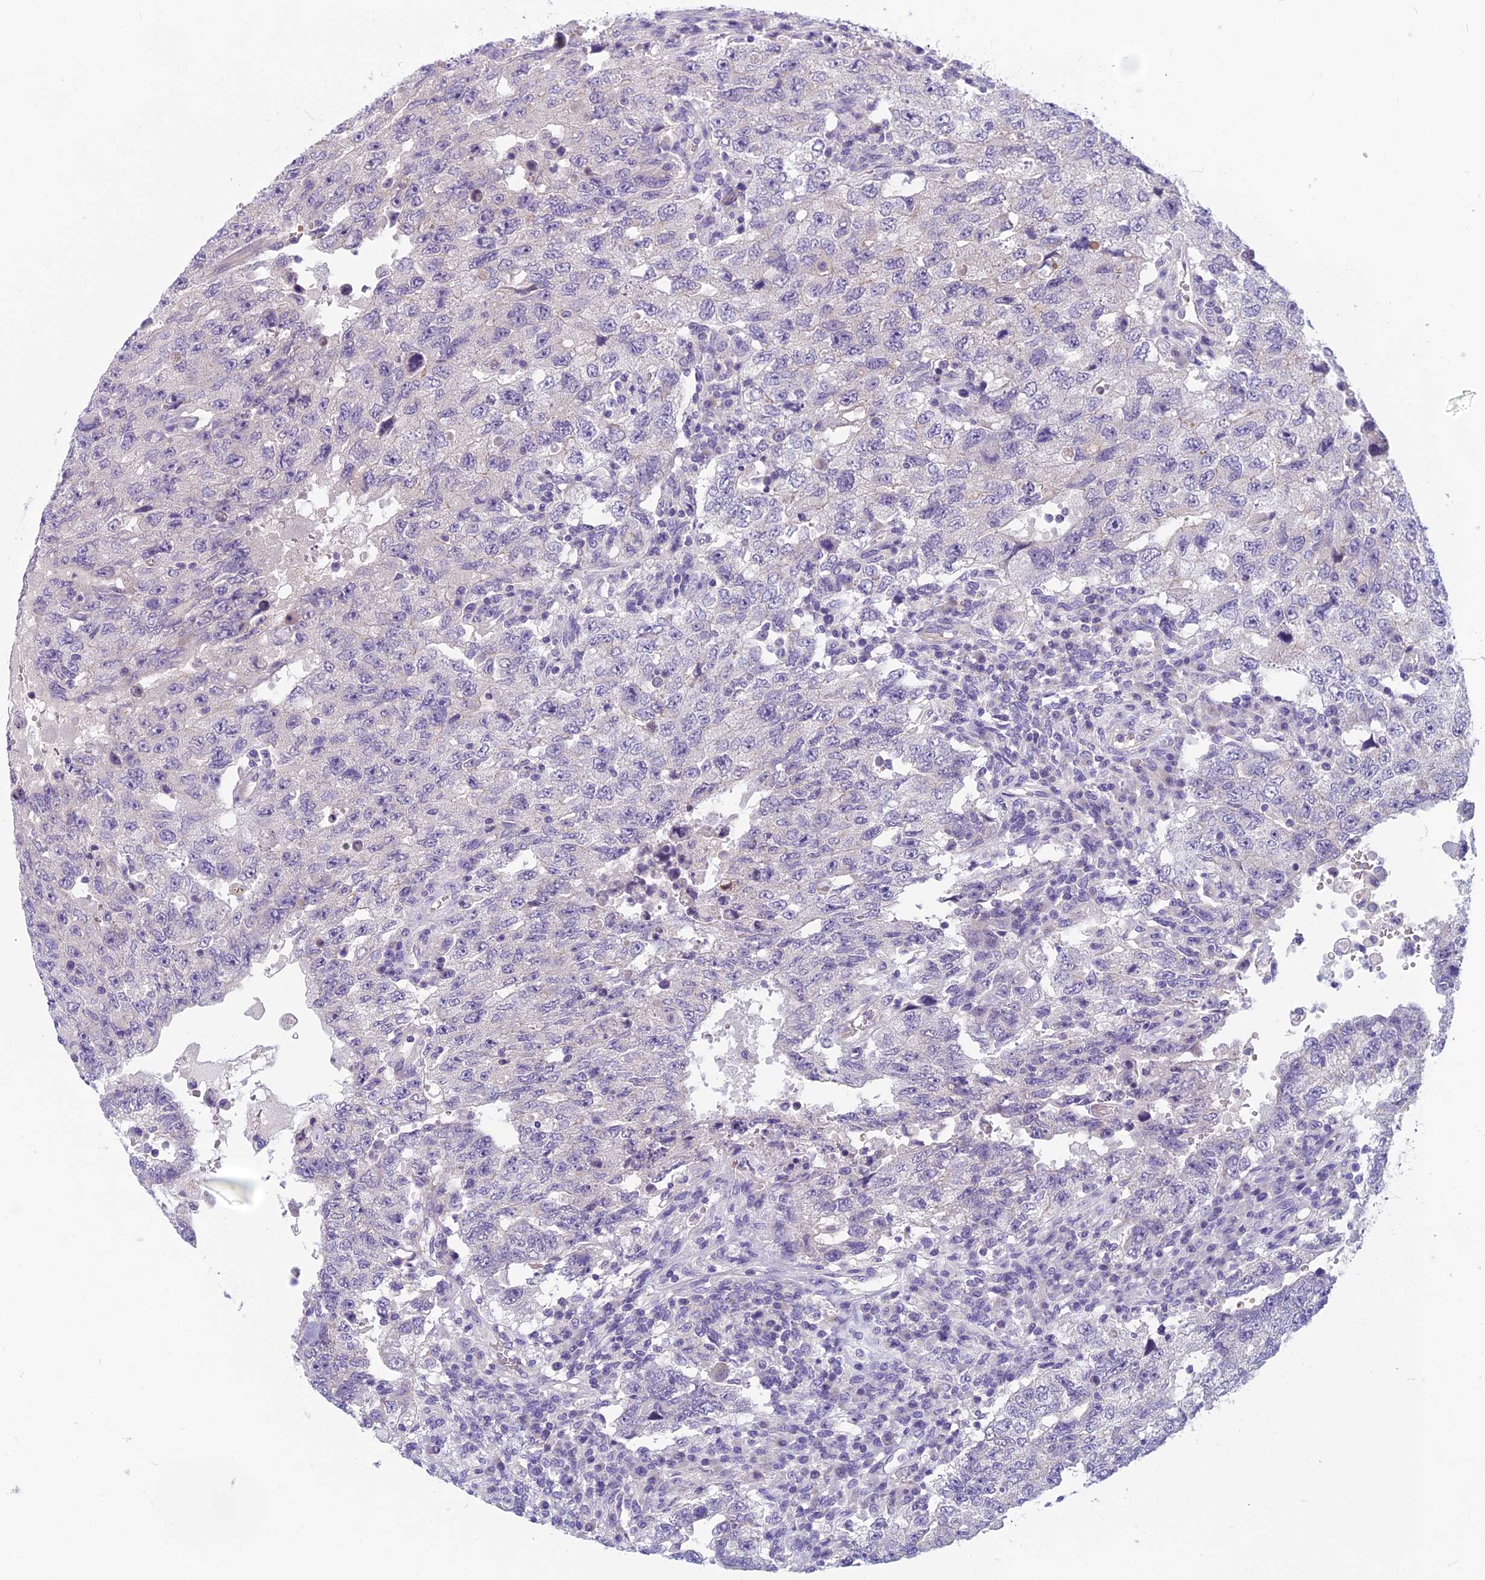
{"staining": {"intensity": "negative", "quantity": "none", "location": "none"}, "tissue": "testis cancer", "cell_type": "Tumor cells", "image_type": "cancer", "snomed": [{"axis": "morphology", "description": "Carcinoma, Embryonal, NOS"}, {"axis": "topography", "description": "Testis"}], "caption": "IHC photomicrograph of human testis embryonal carcinoma stained for a protein (brown), which reveals no expression in tumor cells.", "gene": "RBM41", "patient": {"sex": "male", "age": 26}}